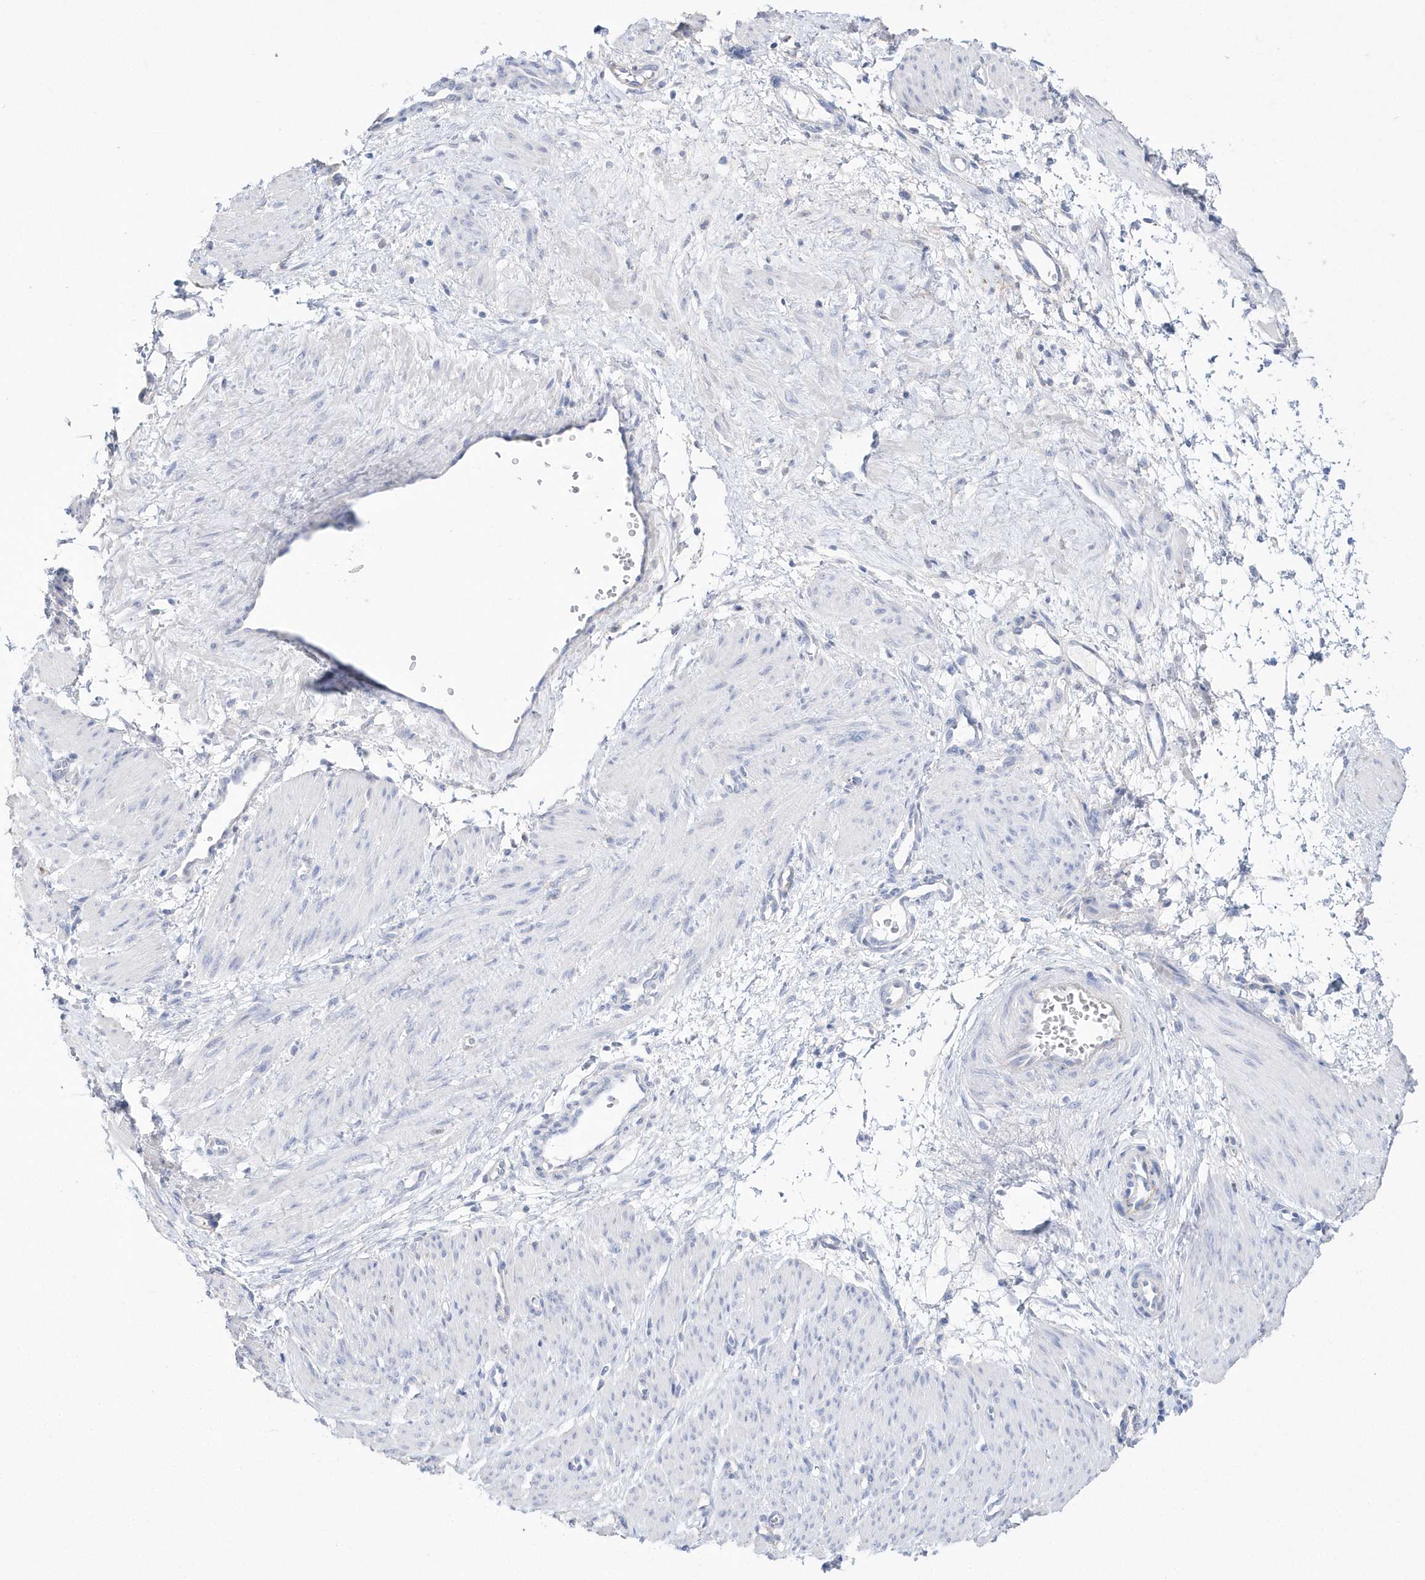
{"staining": {"intensity": "negative", "quantity": "none", "location": "none"}, "tissue": "smooth muscle", "cell_type": "Smooth muscle cells", "image_type": "normal", "snomed": [{"axis": "morphology", "description": "Normal tissue, NOS"}, {"axis": "topography", "description": "Endometrium"}], "caption": "Smooth muscle stained for a protein using immunohistochemistry exhibits no expression smooth muscle cells.", "gene": "TMCO6", "patient": {"sex": "female", "age": 33}}